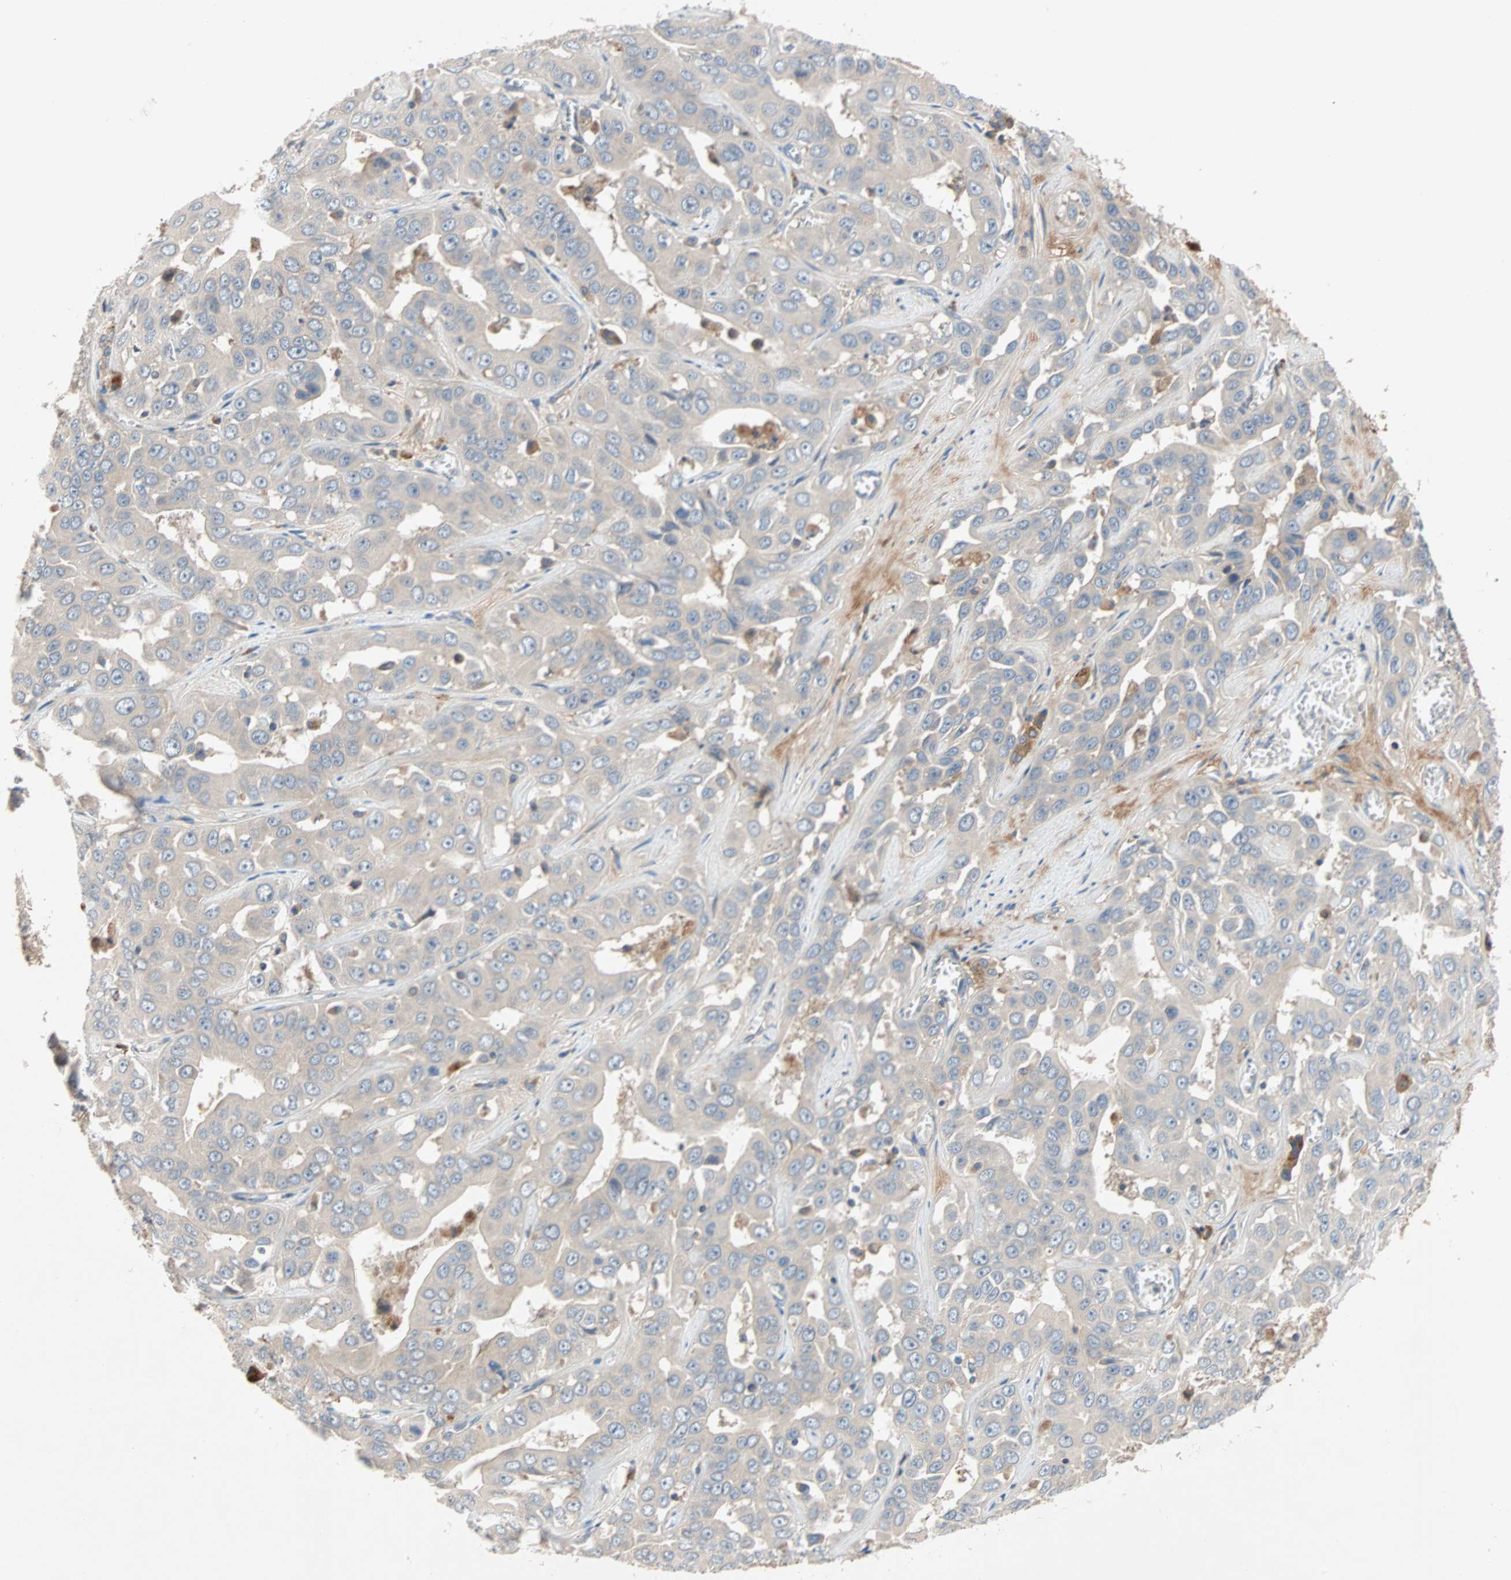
{"staining": {"intensity": "negative", "quantity": "none", "location": "none"}, "tissue": "liver cancer", "cell_type": "Tumor cells", "image_type": "cancer", "snomed": [{"axis": "morphology", "description": "Cholangiocarcinoma"}, {"axis": "topography", "description": "Liver"}], "caption": "IHC micrograph of neoplastic tissue: human cholangiocarcinoma (liver) stained with DAB demonstrates no significant protein expression in tumor cells.", "gene": "MAP4K1", "patient": {"sex": "female", "age": 52}}